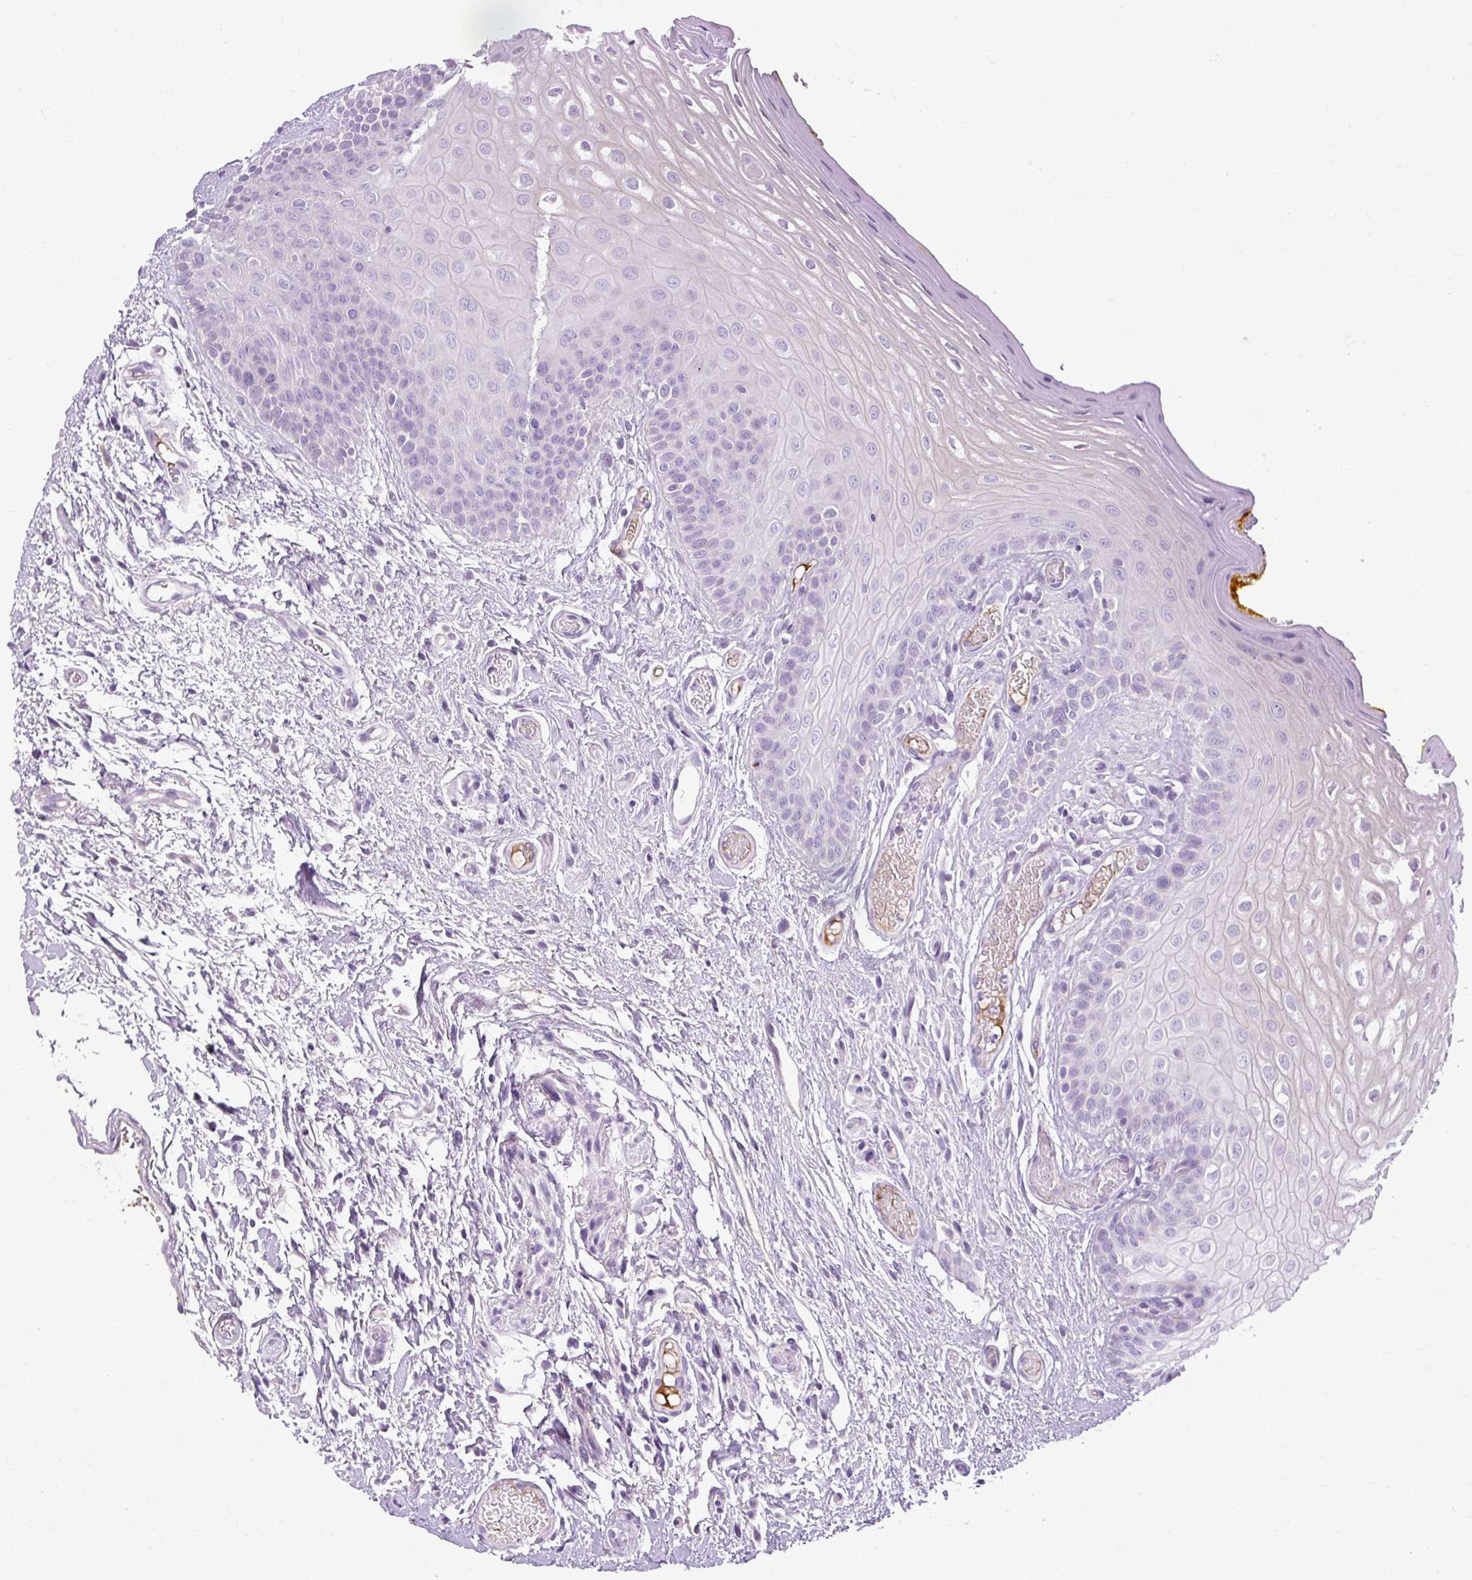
{"staining": {"intensity": "negative", "quantity": "none", "location": "none"}, "tissue": "oral mucosa", "cell_type": "Squamous epithelial cells", "image_type": "normal", "snomed": [{"axis": "morphology", "description": "Normal tissue, NOS"}, {"axis": "topography", "description": "Oral tissue"}, {"axis": "topography", "description": "Tounge, NOS"}], "caption": "An image of oral mucosa stained for a protein exhibits no brown staining in squamous epithelial cells. The staining is performed using DAB brown chromogen with nuclei counter-stained in using hematoxylin.", "gene": "ARRDC2", "patient": {"sex": "female", "age": 60}}